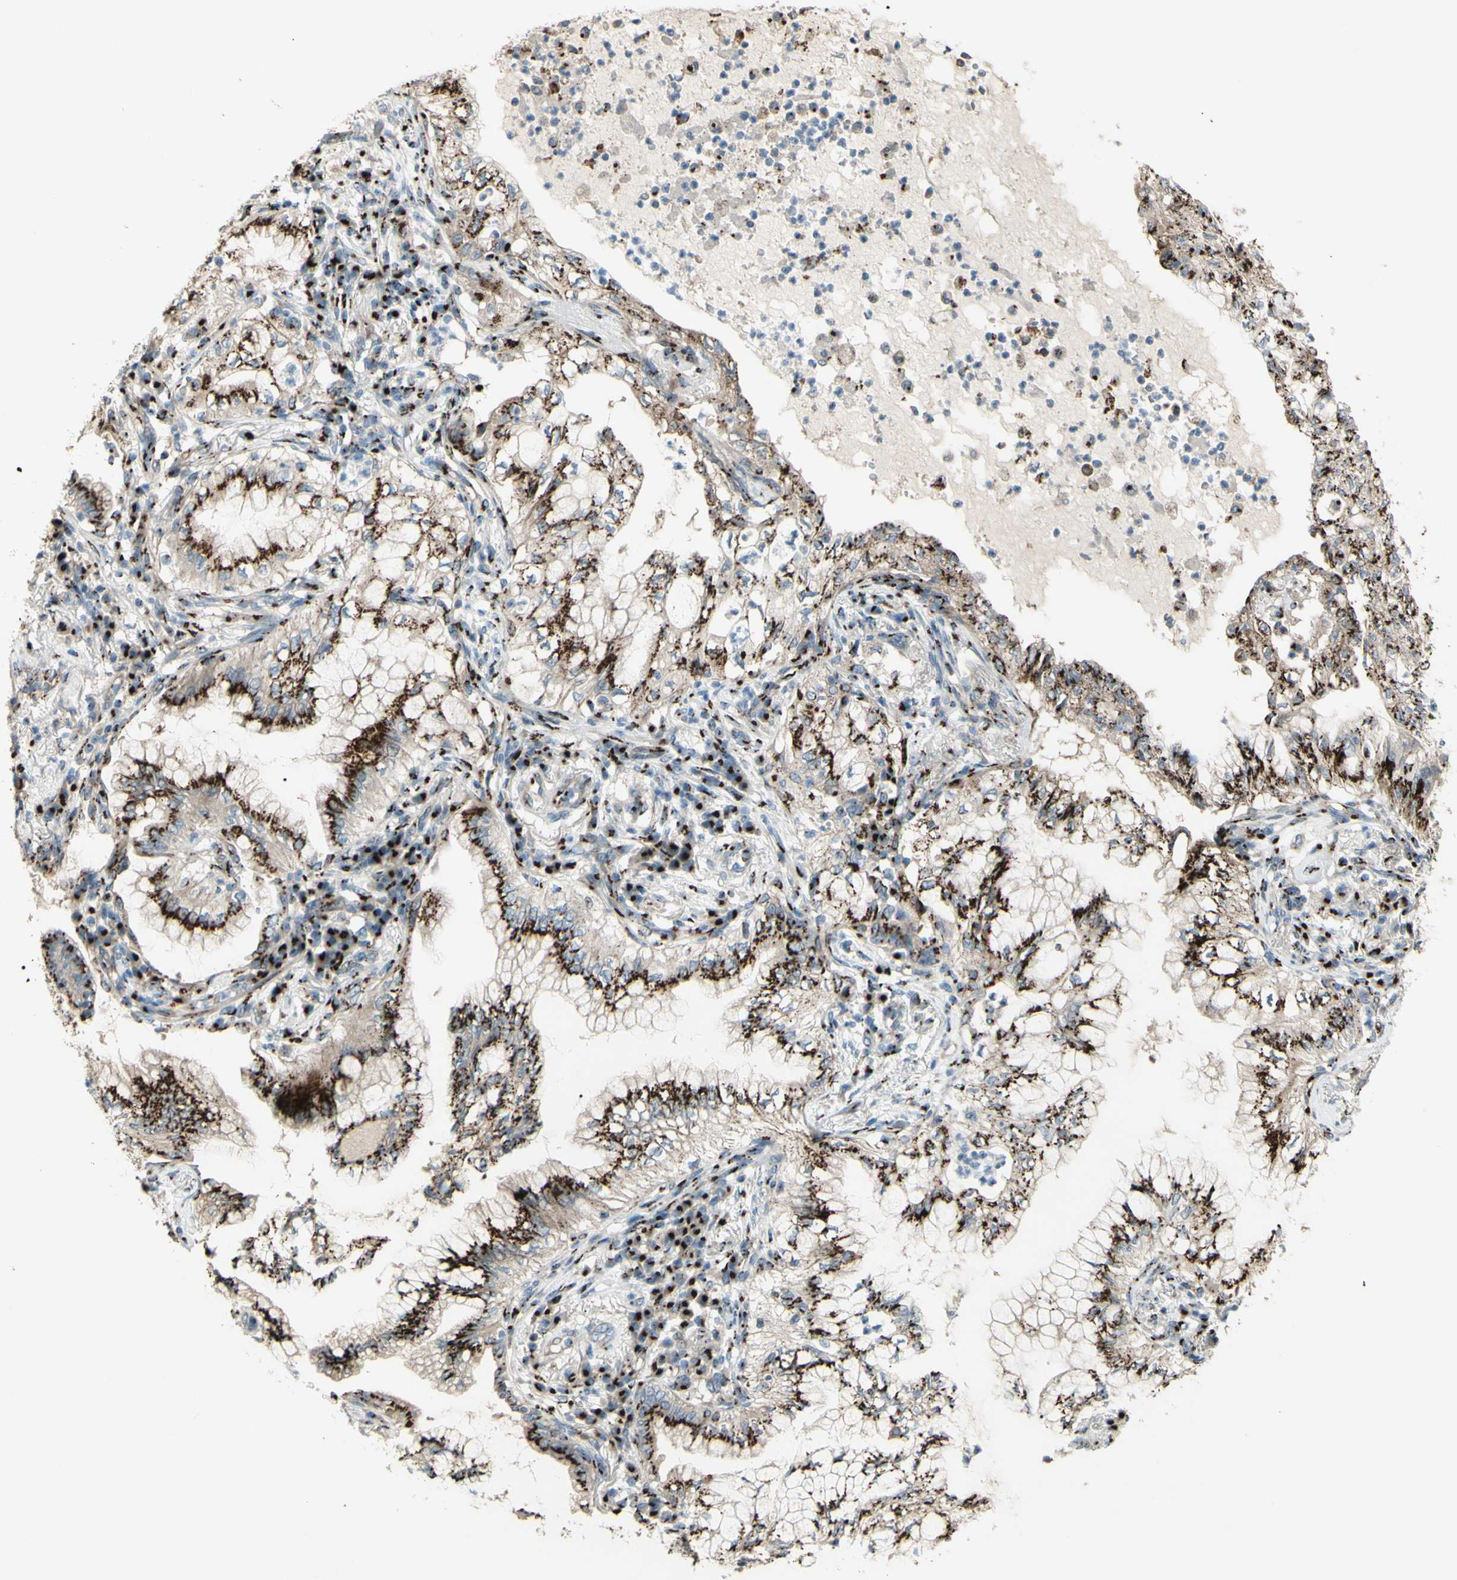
{"staining": {"intensity": "moderate", "quantity": ">75%", "location": "cytoplasmic/membranous"}, "tissue": "lung cancer", "cell_type": "Tumor cells", "image_type": "cancer", "snomed": [{"axis": "morphology", "description": "Adenocarcinoma, NOS"}, {"axis": "topography", "description": "Lung"}], "caption": "IHC micrograph of lung cancer stained for a protein (brown), which displays medium levels of moderate cytoplasmic/membranous expression in approximately >75% of tumor cells.", "gene": "BPNT2", "patient": {"sex": "female", "age": 70}}